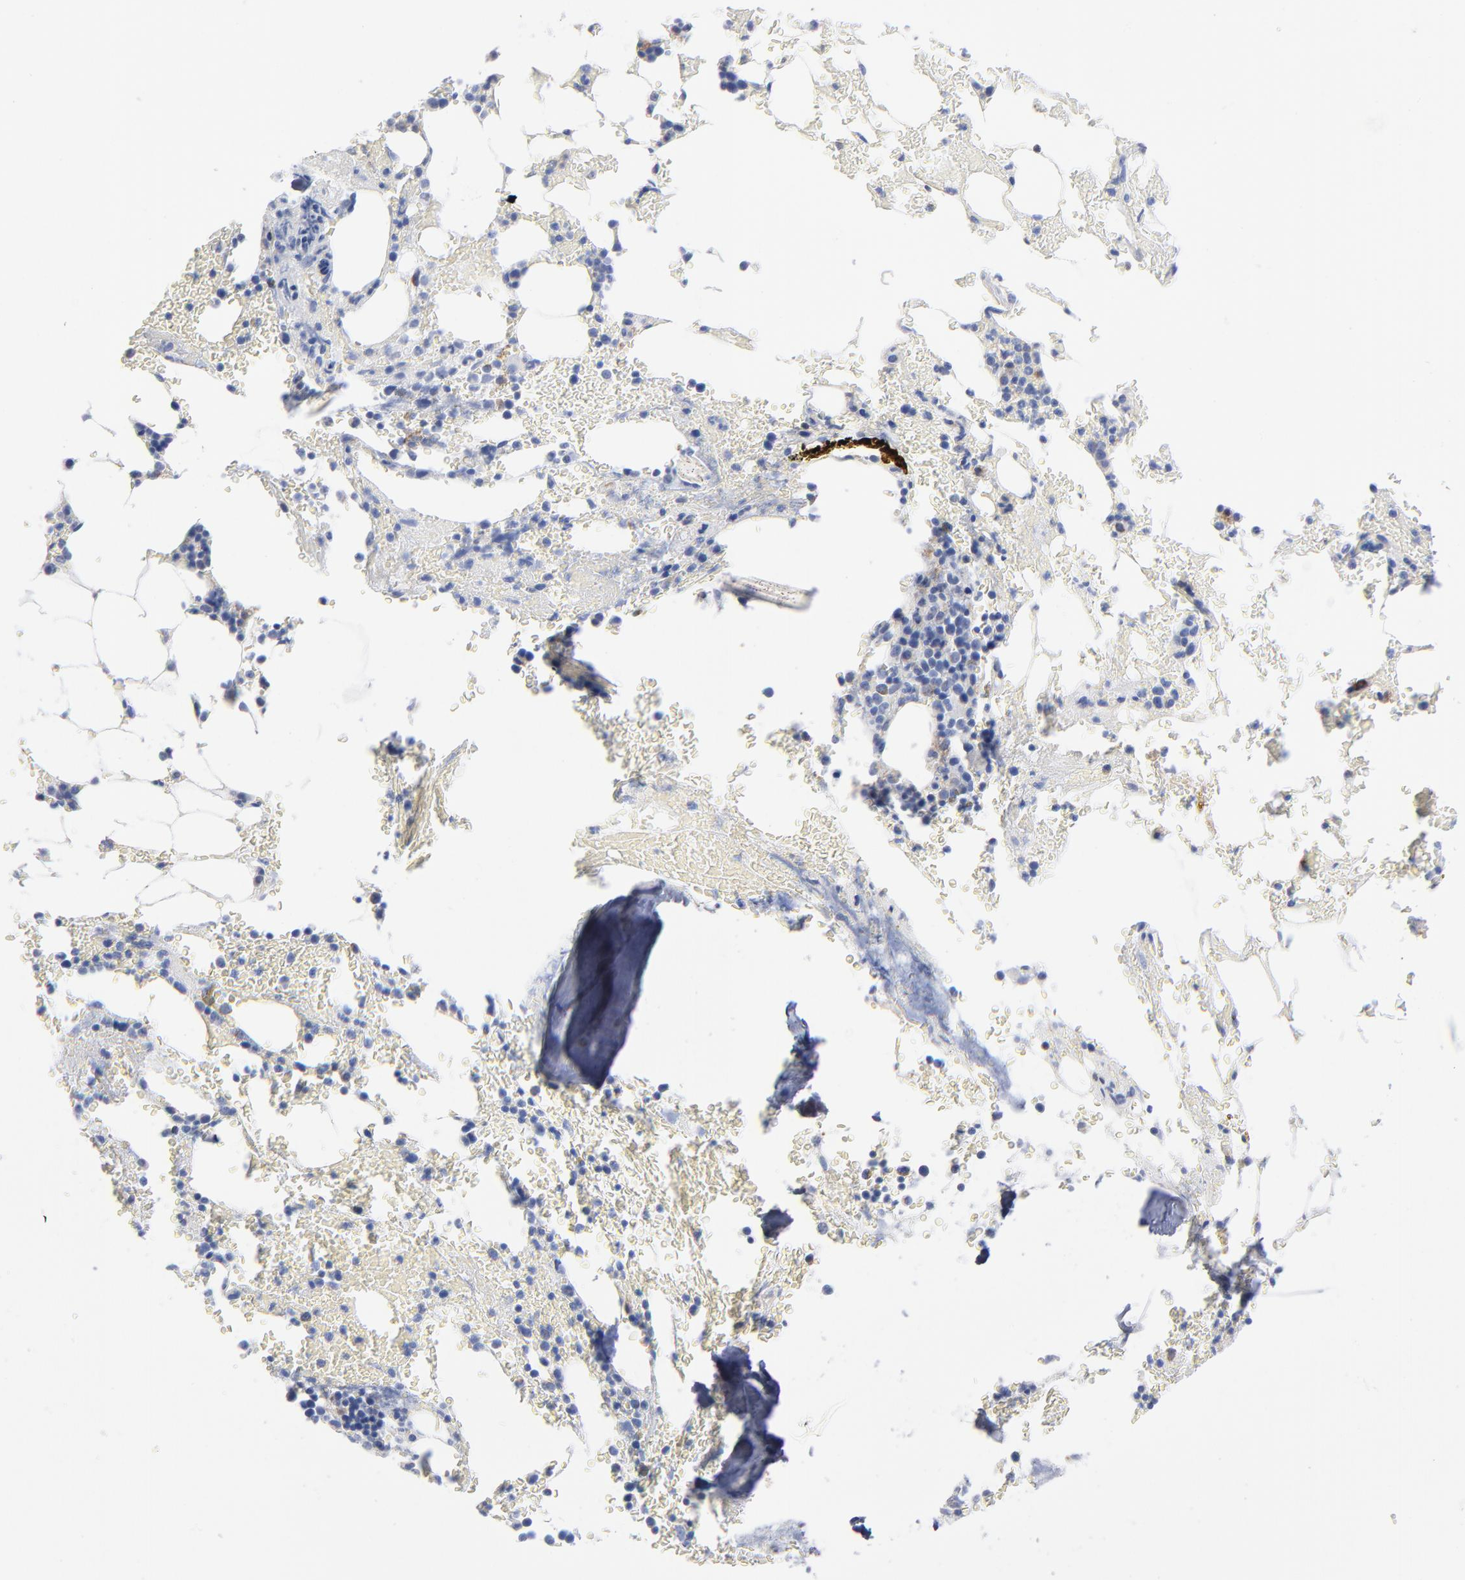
{"staining": {"intensity": "negative", "quantity": "none", "location": "none"}, "tissue": "bone marrow", "cell_type": "Hematopoietic cells", "image_type": "normal", "snomed": [{"axis": "morphology", "description": "Normal tissue, NOS"}, {"axis": "topography", "description": "Bone marrow"}], "caption": "Immunohistochemistry (IHC) of normal bone marrow displays no positivity in hematopoietic cells.", "gene": "CHCHD10", "patient": {"sex": "female", "age": 73}}